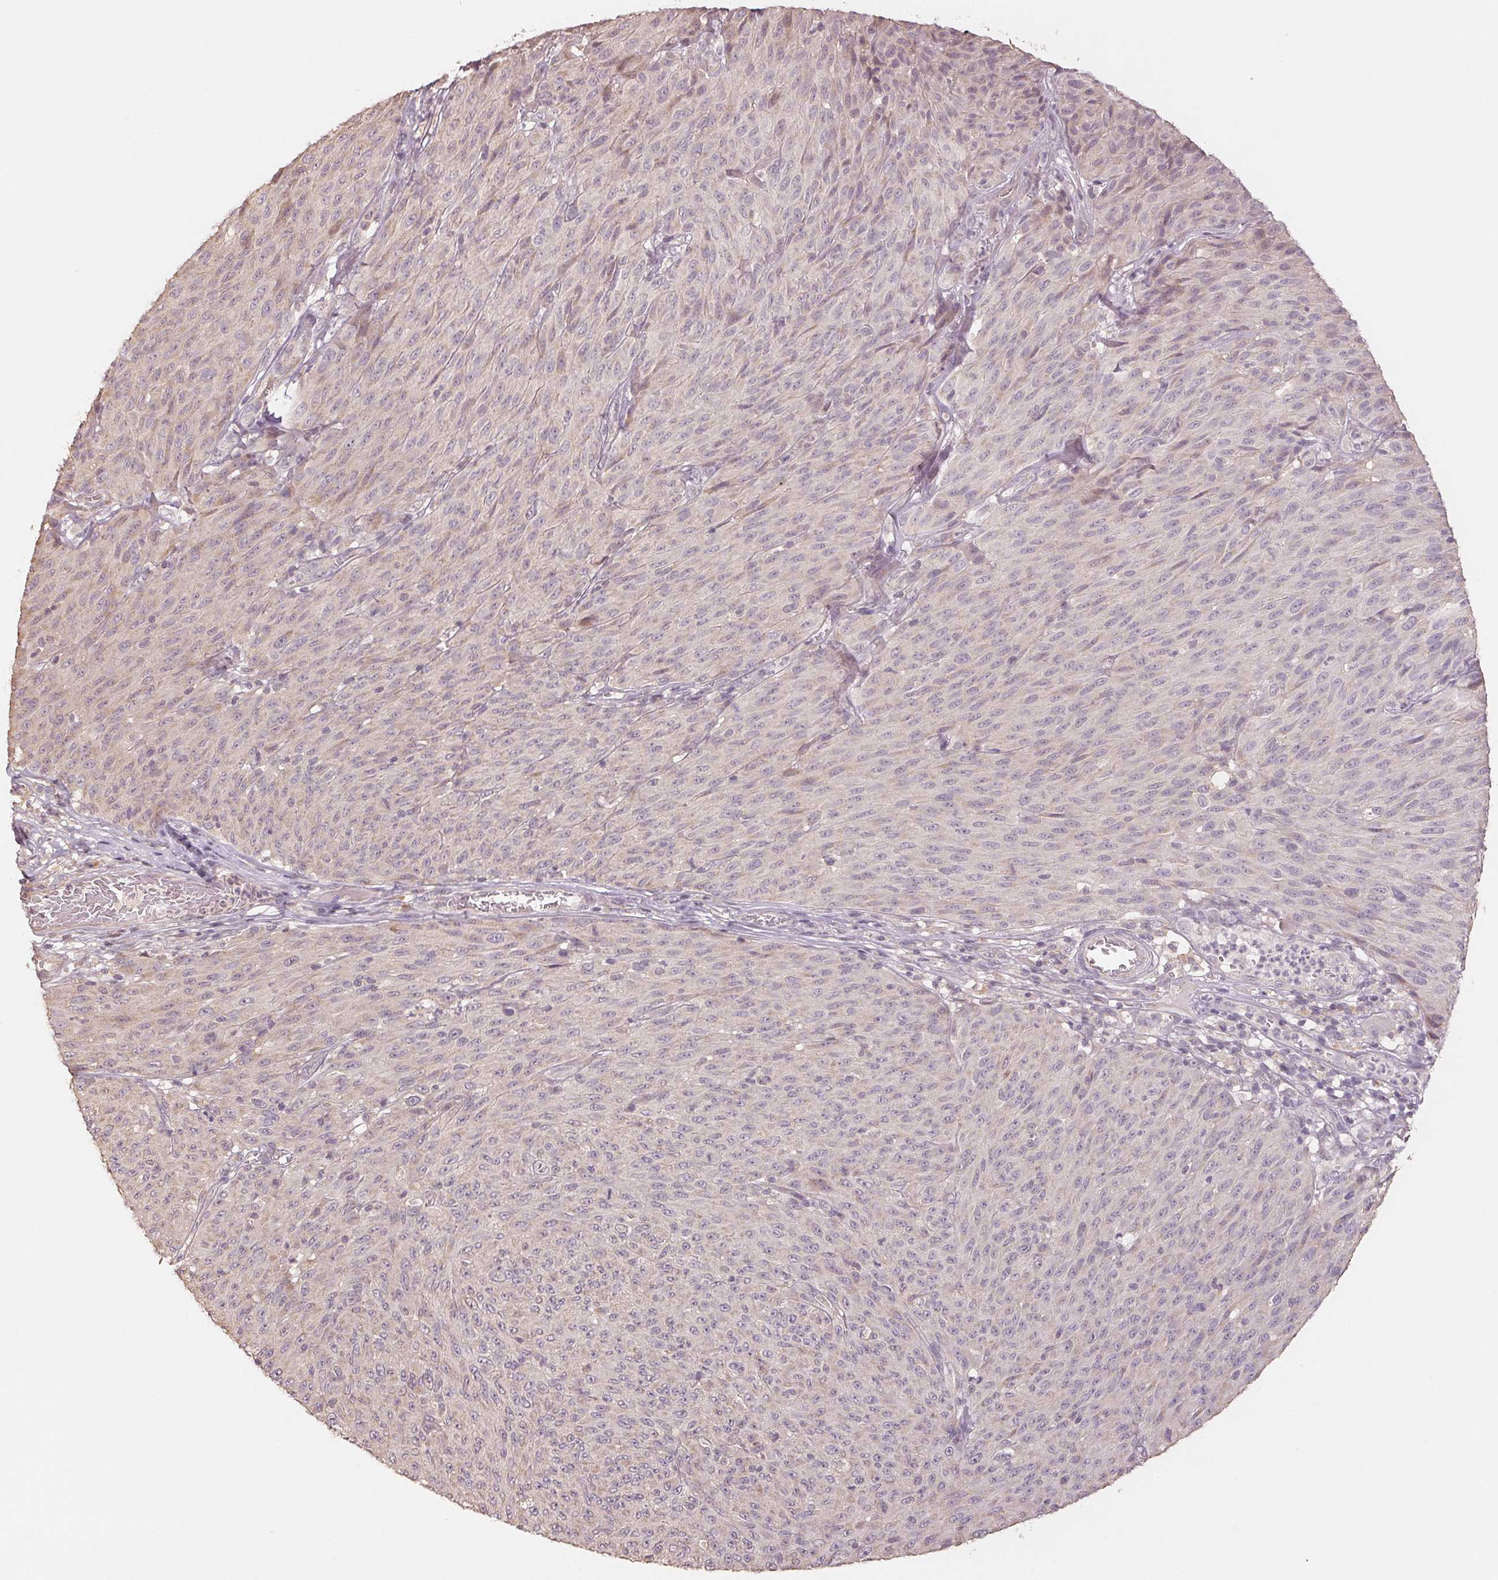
{"staining": {"intensity": "negative", "quantity": "none", "location": "none"}, "tissue": "melanoma", "cell_type": "Tumor cells", "image_type": "cancer", "snomed": [{"axis": "morphology", "description": "Malignant melanoma, NOS"}, {"axis": "topography", "description": "Skin"}], "caption": "Histopathology image shows no protein positivity in tumor cells of melanoma tissue.", "gene": "COX14", "patient": {"sex": "male", "age": 85}}